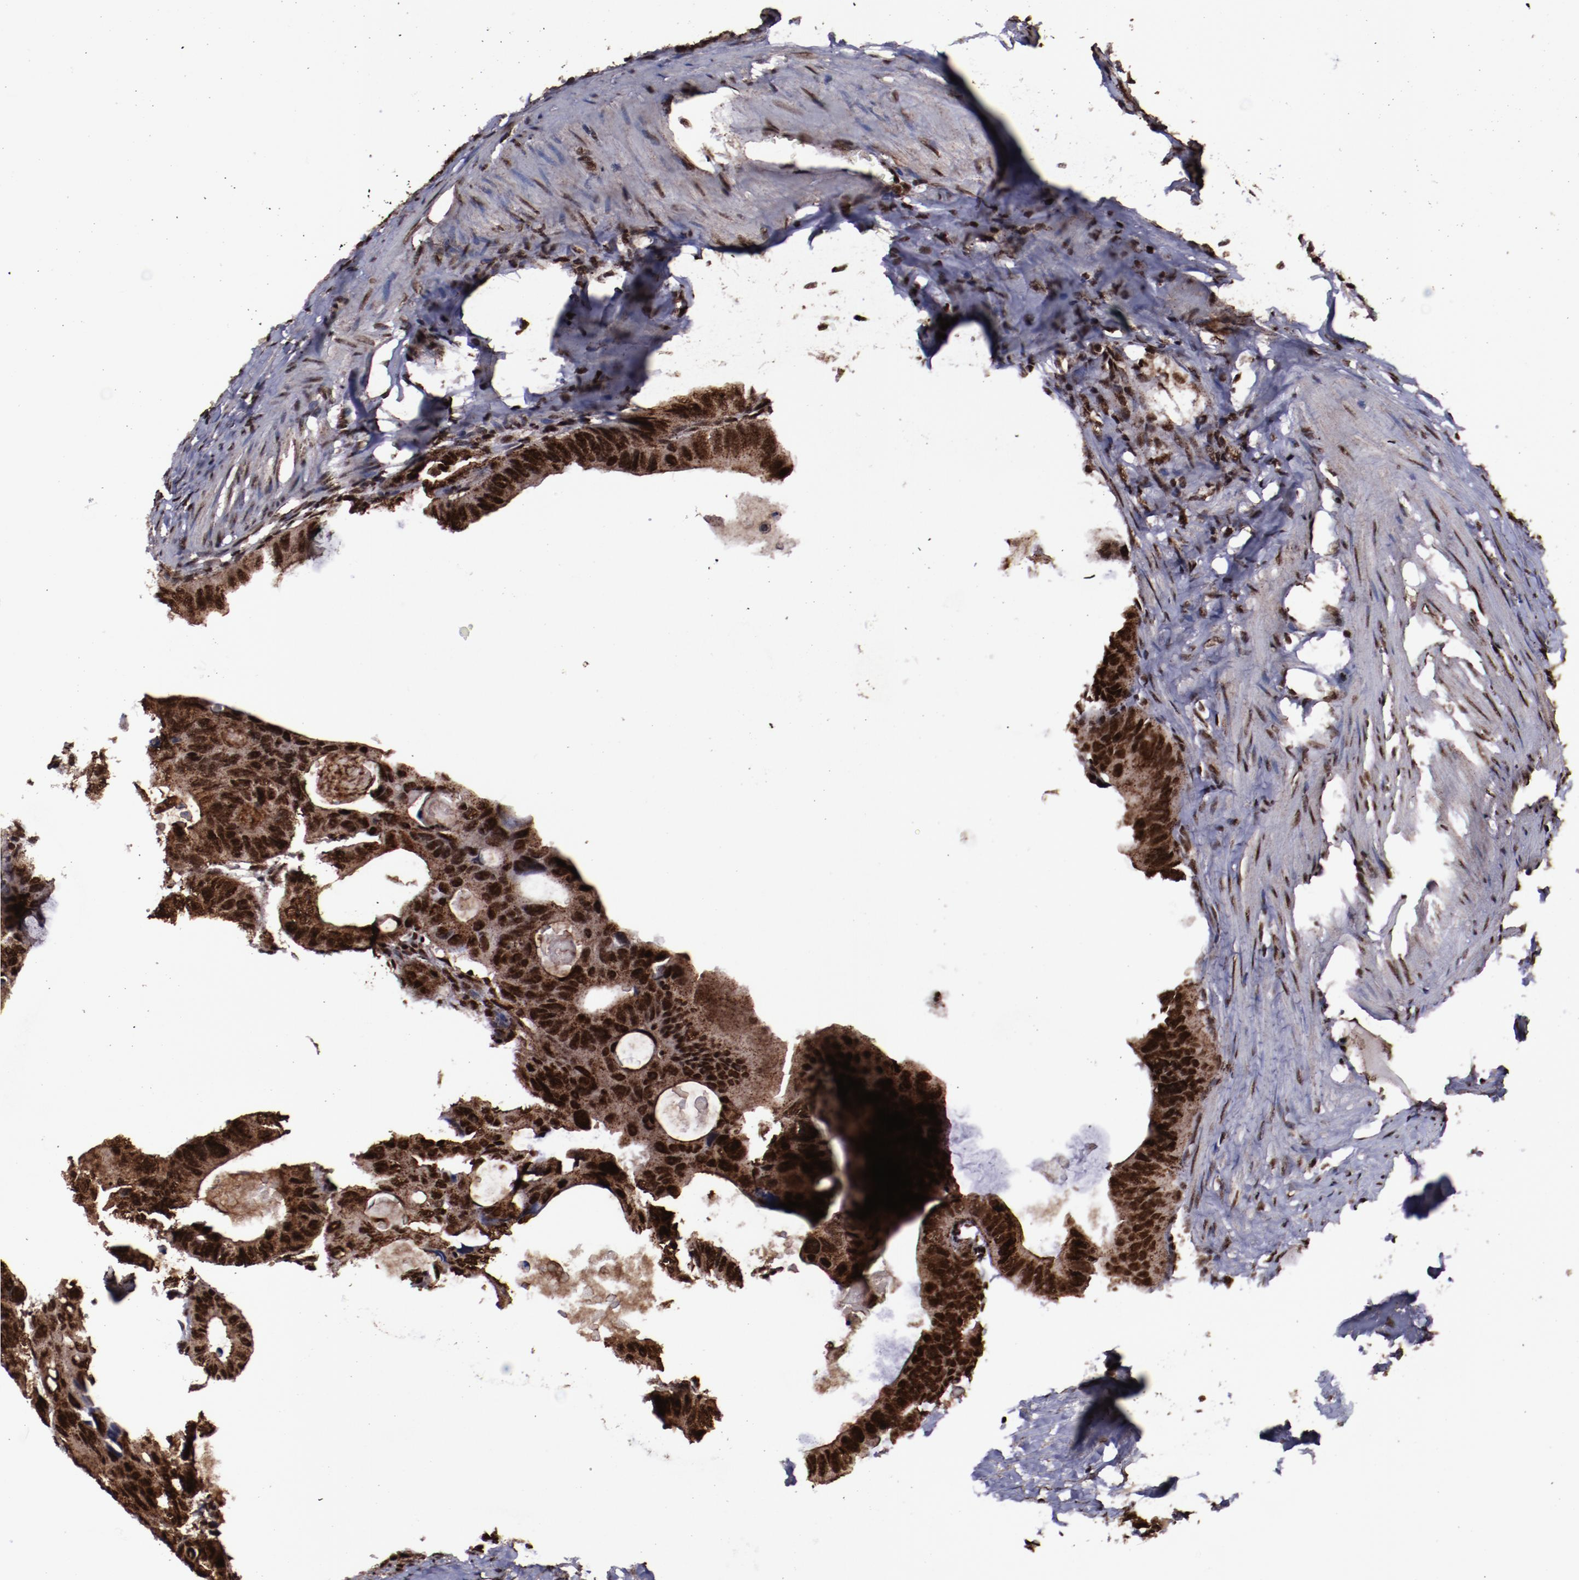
{"staining": {"intensity": "strong", "quantity": ">75%", "location": "cytoplasmic/membranous,nuclear"}, "tissue": "colorectal cancer", "cell_type": "Tumor cells", "image_type": "cancer", "snomed": [{"axis": "morphology", "description": "Adenocarcinoma, NOS"}, {"axis": "topography", "description": "Colon"}], "caption": "Immunohistochemical staining of human colorectal cancer shows strong cytoplasmic/membranous and nuclear protein positivity in approximately >75% of tumor cells. Nuclei are stained in blue.", "gene": "SNW1", "patient": {"sex": "female", "age": 55}}